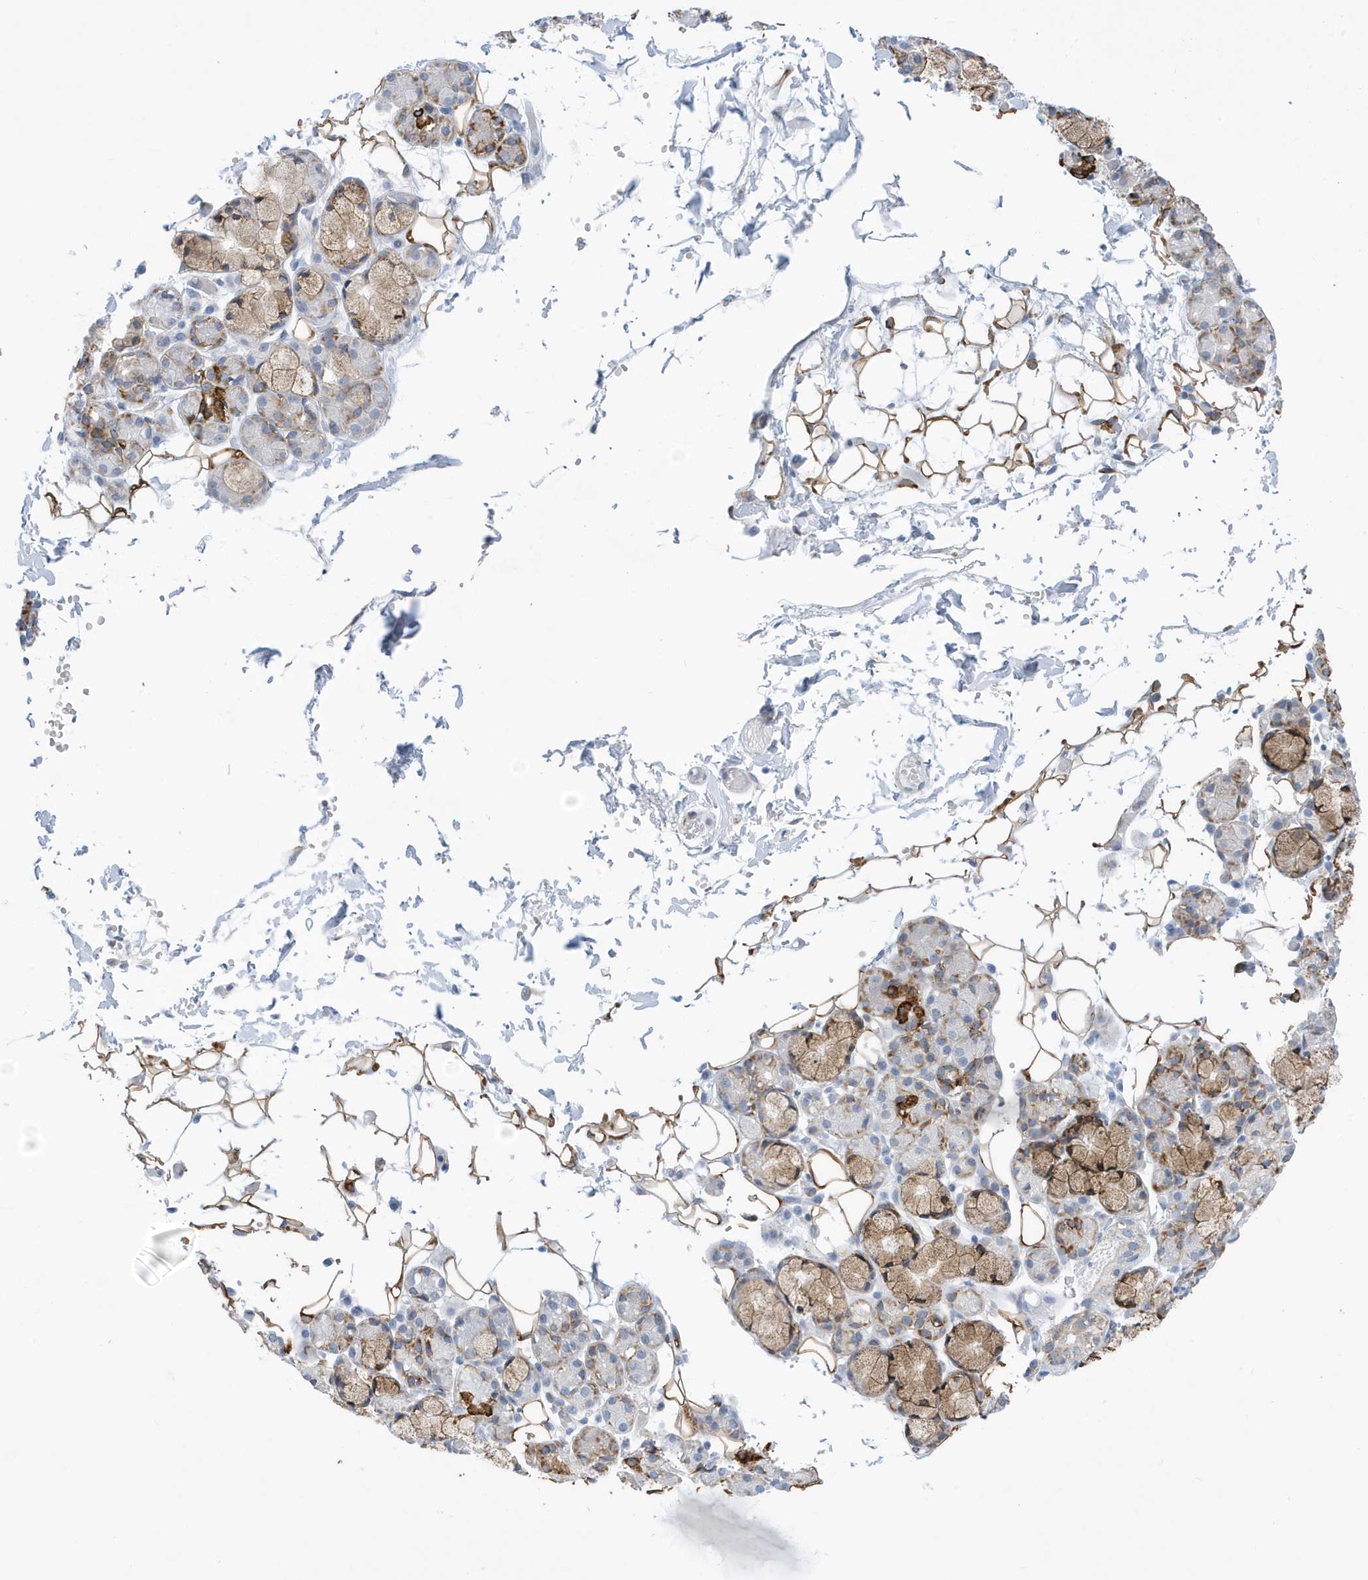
{"staining": {"intensity": "moderate", "quantity": "<25%", "location": "cytoplasmic/membranous"}, "tissue": "salivary gland", "cell_type": "Glandular cells", "image_type": "normal", "snomed": [{"axis": "morphology", "description": "Normal tissue, NOS"}, {"axis": "topography", "description": "Salivary gland"}], "caption": "Immunohistochemical staining of unremarkable salivary gland shows moderate cytoplasmic/membranous protein staining in about <25% of glandular cells.", "gene": "SEMA3F", "patient": {"sex": "male", "age": 63}}